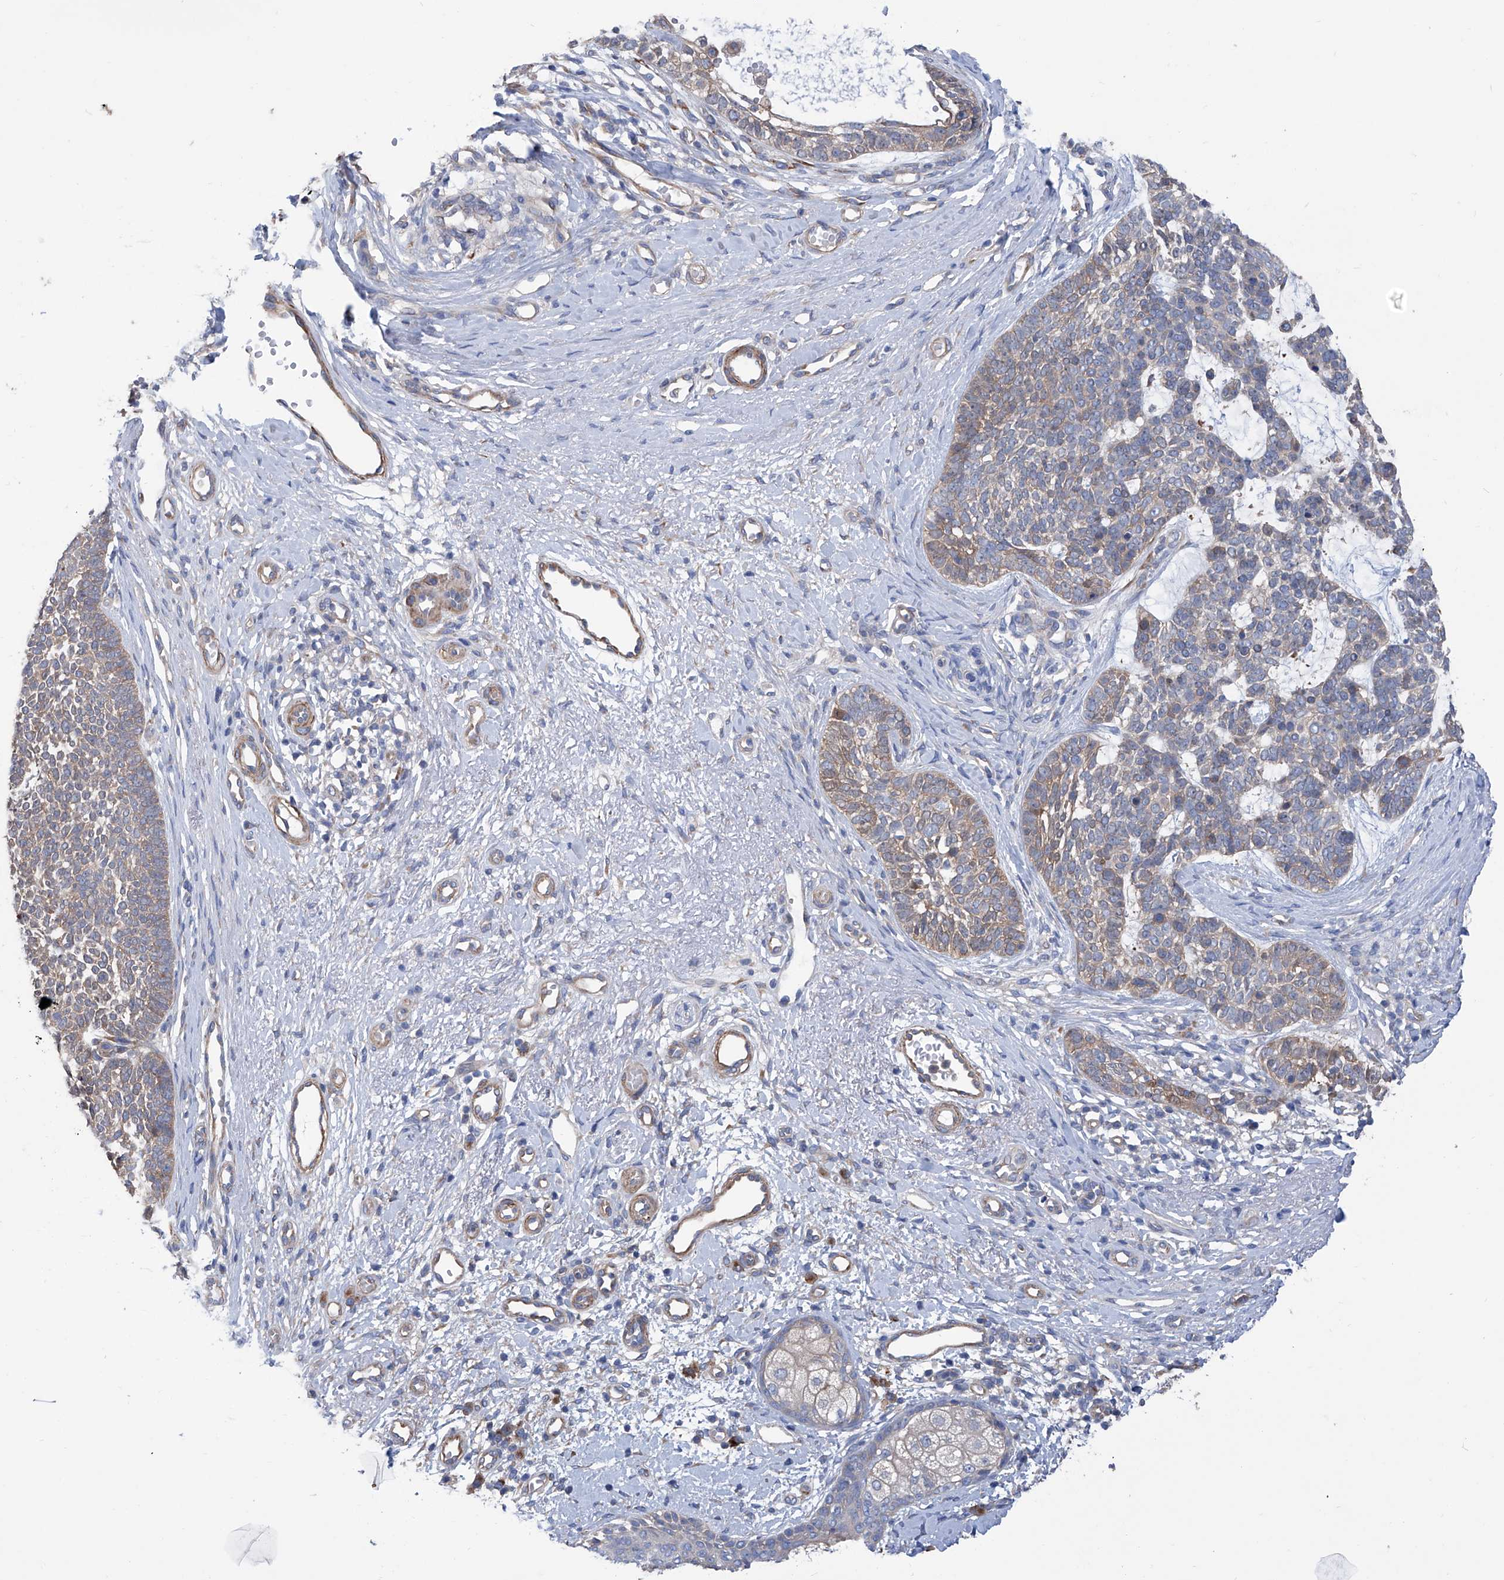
{"staining": {"intensity": "weak", "quantity": "25%-75%", "location": "cytoplasmic/membranous"}, "tissue": "skin cancer", "cell_type": "Tumor cells", "image_type": "cancer", "snomed": [{"axis": "morphology", "description": "Basal cell carcinoma"}, {"axis": "topography", "description": "Skin"}], "caption": "Protein staining of basal cell carcinoma (skin) tissue demonstrates weak cytoplasmic/membranous expression in about 25%-75% of tumor cells. (IHC, brightfield microscopy, high magnification).", "gene": "SMS", "patient": {"sex": "female", "age": 81}}